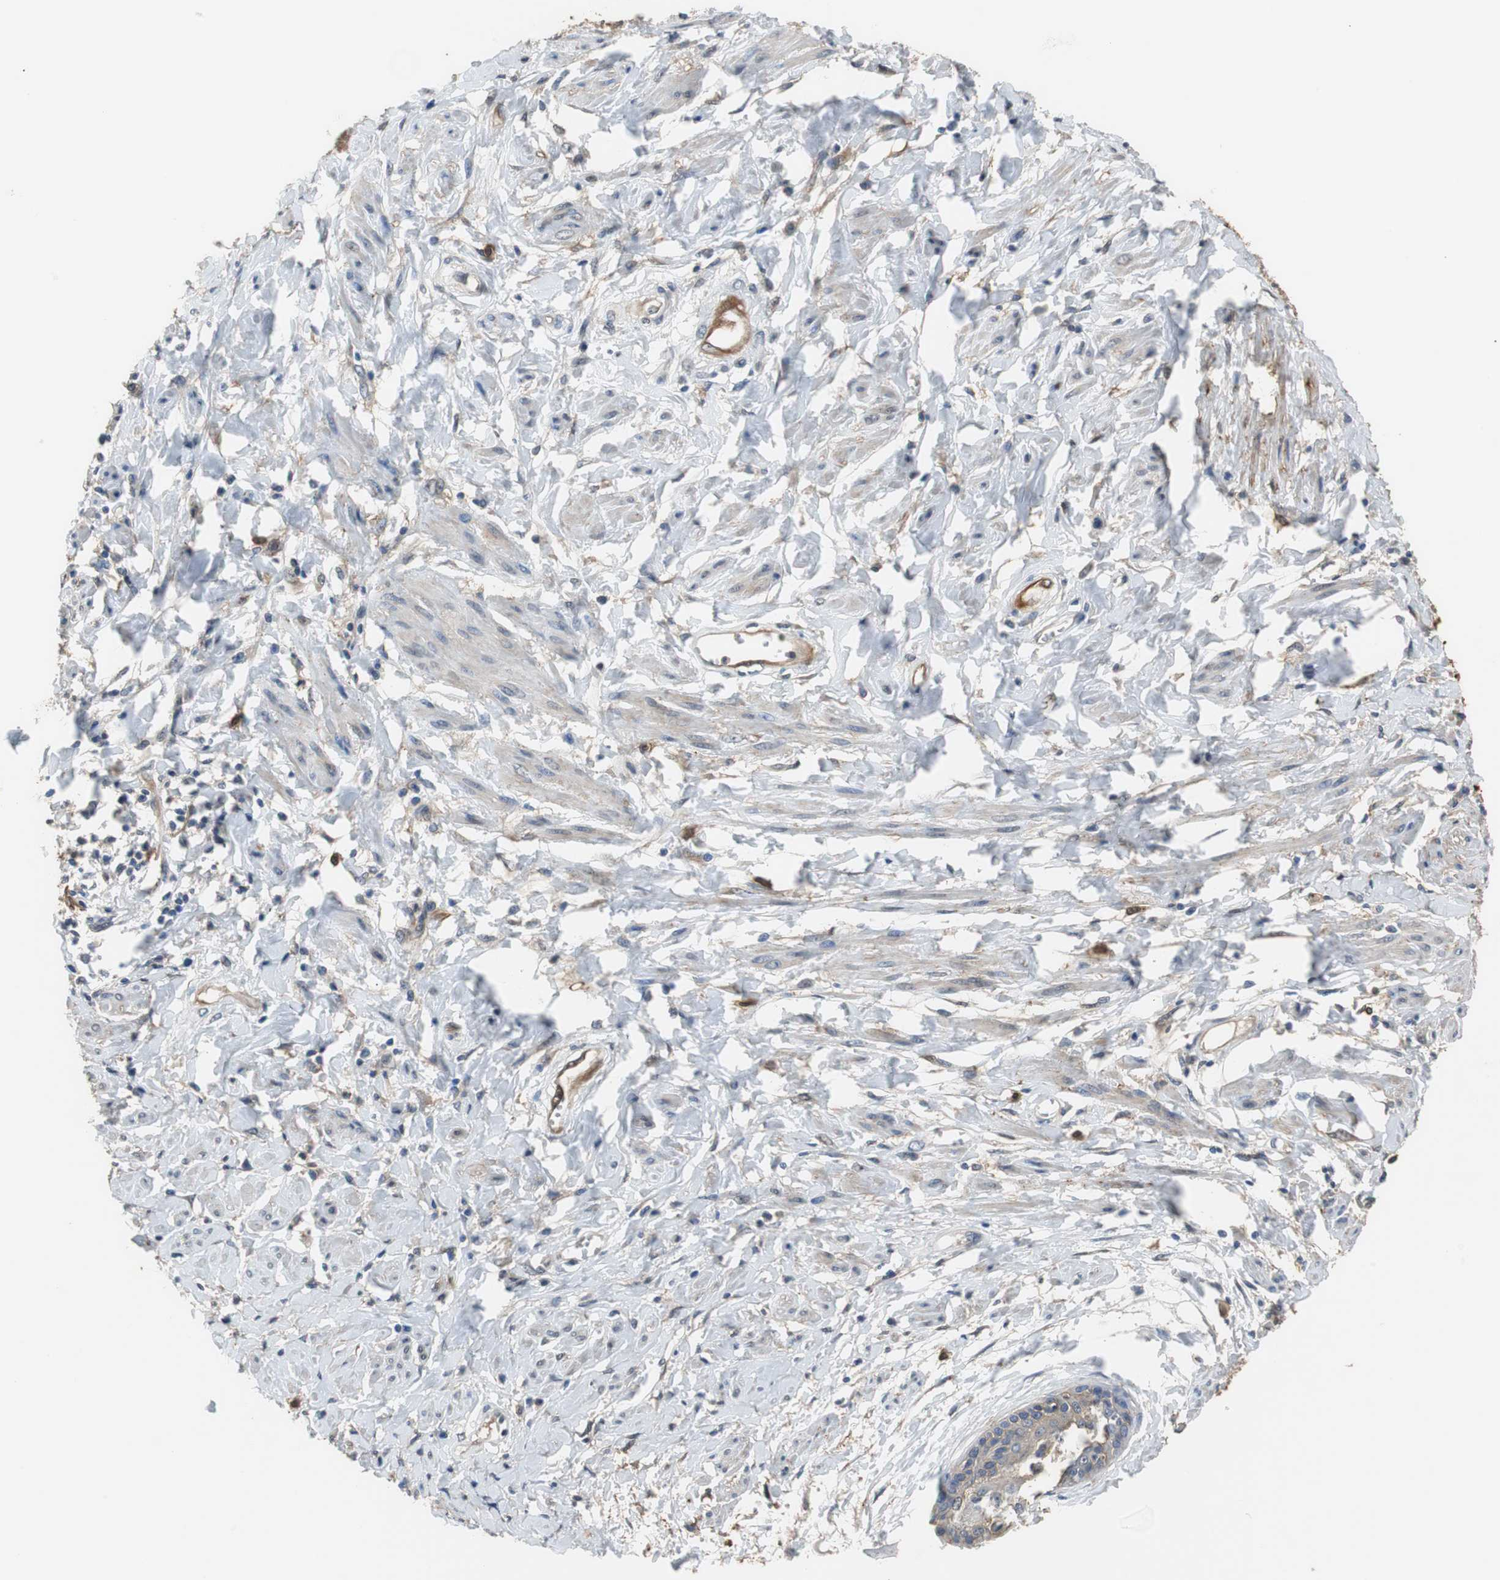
{"staining": {"intensity": "weak", "quantity": "<25%", "location": "cytoplasmic/membranous"}, "tissue": "cervical cancer", "cell_type": "Tumor cells", "image_type": "cancer", "snomed": [{"axis": "morphology", "description": "Squamous cell carcinoma, NOS"}, {"axis": "topography", "description": "Cervix"}], "caption": "This is a photomicrograph of immunohistochemistry (IHC) staining of squamous cell carcinoma (cervical), which shows no positivity in tumor cells. (DAB immunohistochemistry (IHC) visualized using brightfield microscopy, high magnification).", "gene": "ANXA4", "patient": {"sex": "female", "age": 57}}